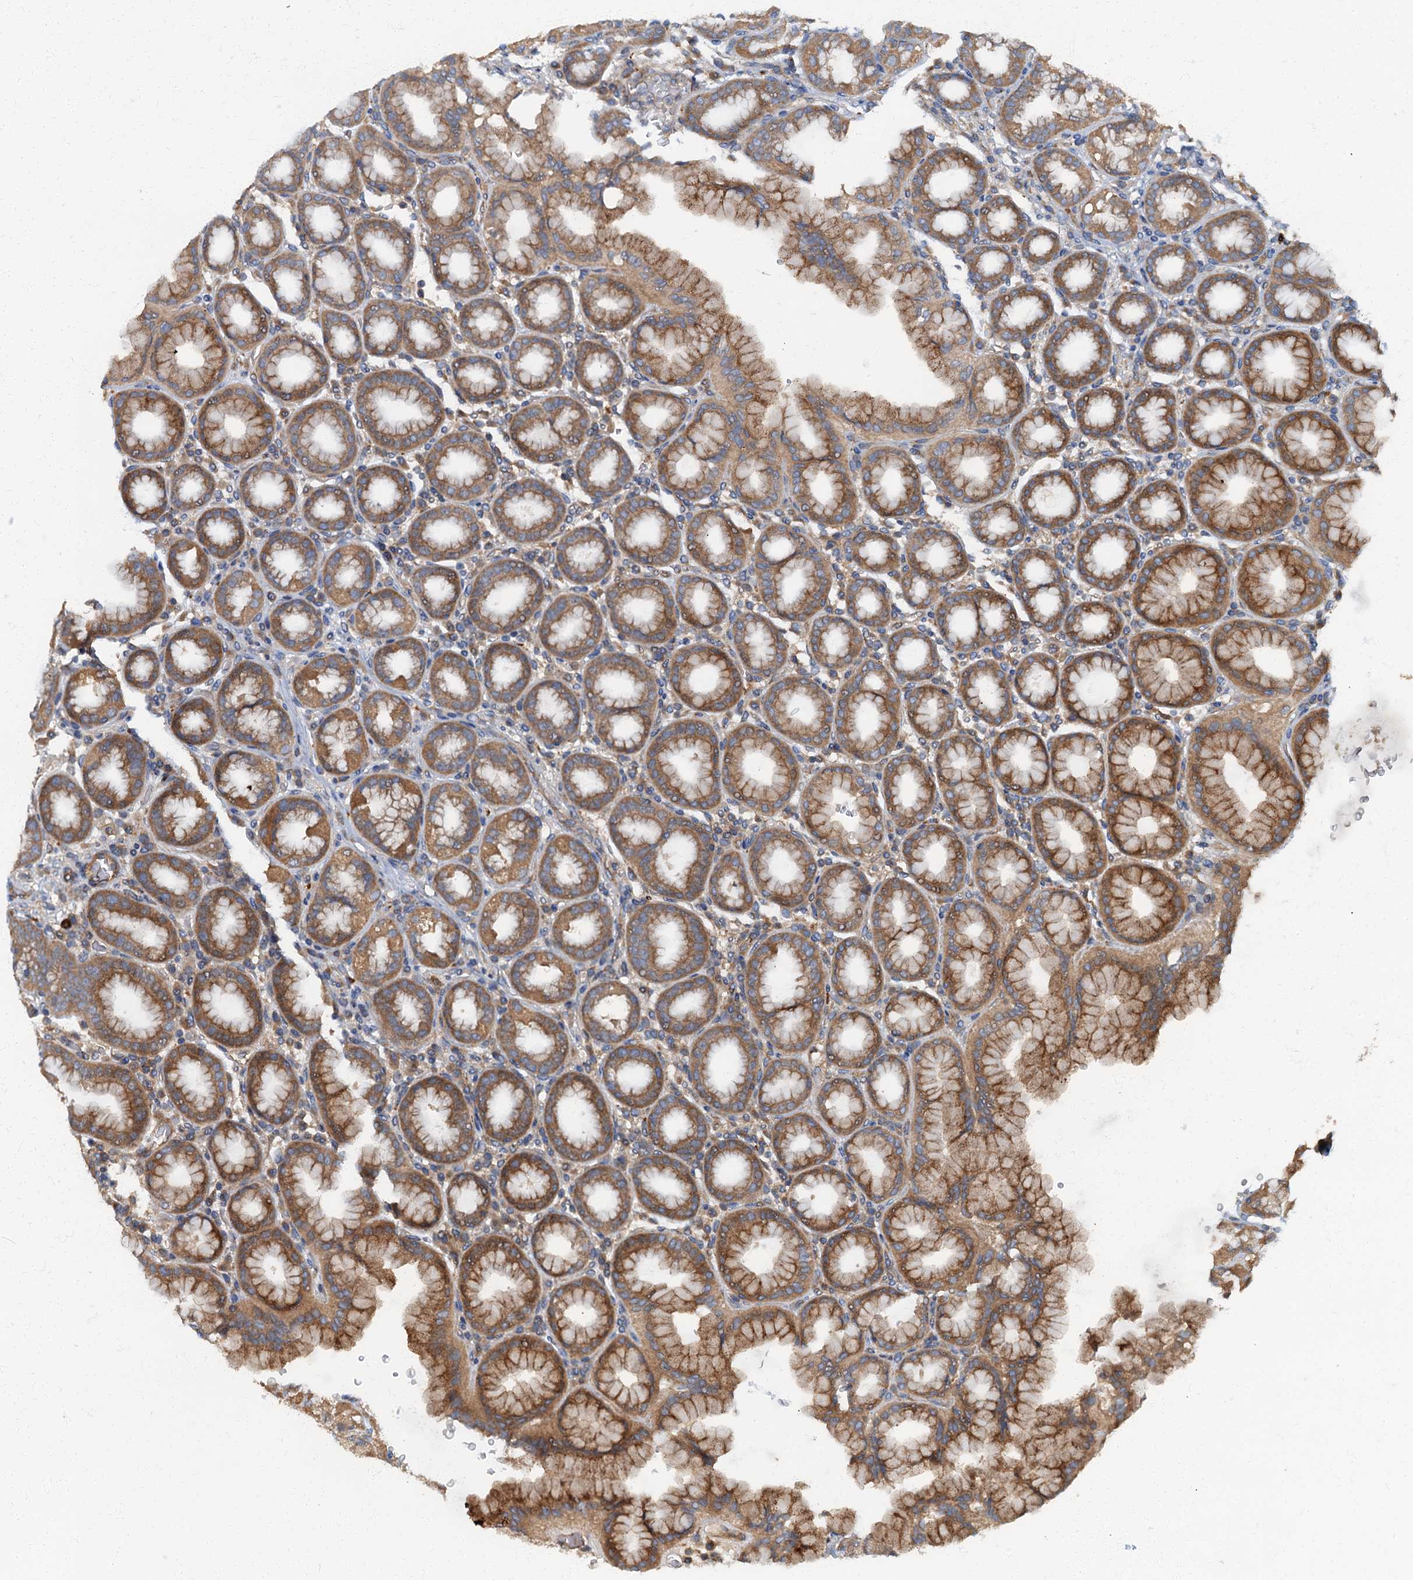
{"staining": {"intensity": "moderate", "quantity": ">75%", "location": "cytoplasmic/membranous"}, "tissue": "stomach", "cell_type": "Glandular cells", "image_type": "normal", "snomed": [{"axis": "morphology", "description": "Normal tissue, NOS"}, {"axis": "topography", "description": "Stomach, upper"}], "caption": "Benign stomach was stained to show a protein in brown. There is medium levels of moderate cytoplasmic/membranous positivity in approximately >75% of glandular cells.", "gene": "ARL11", "patient": {"sex": "male", "age": 68}}